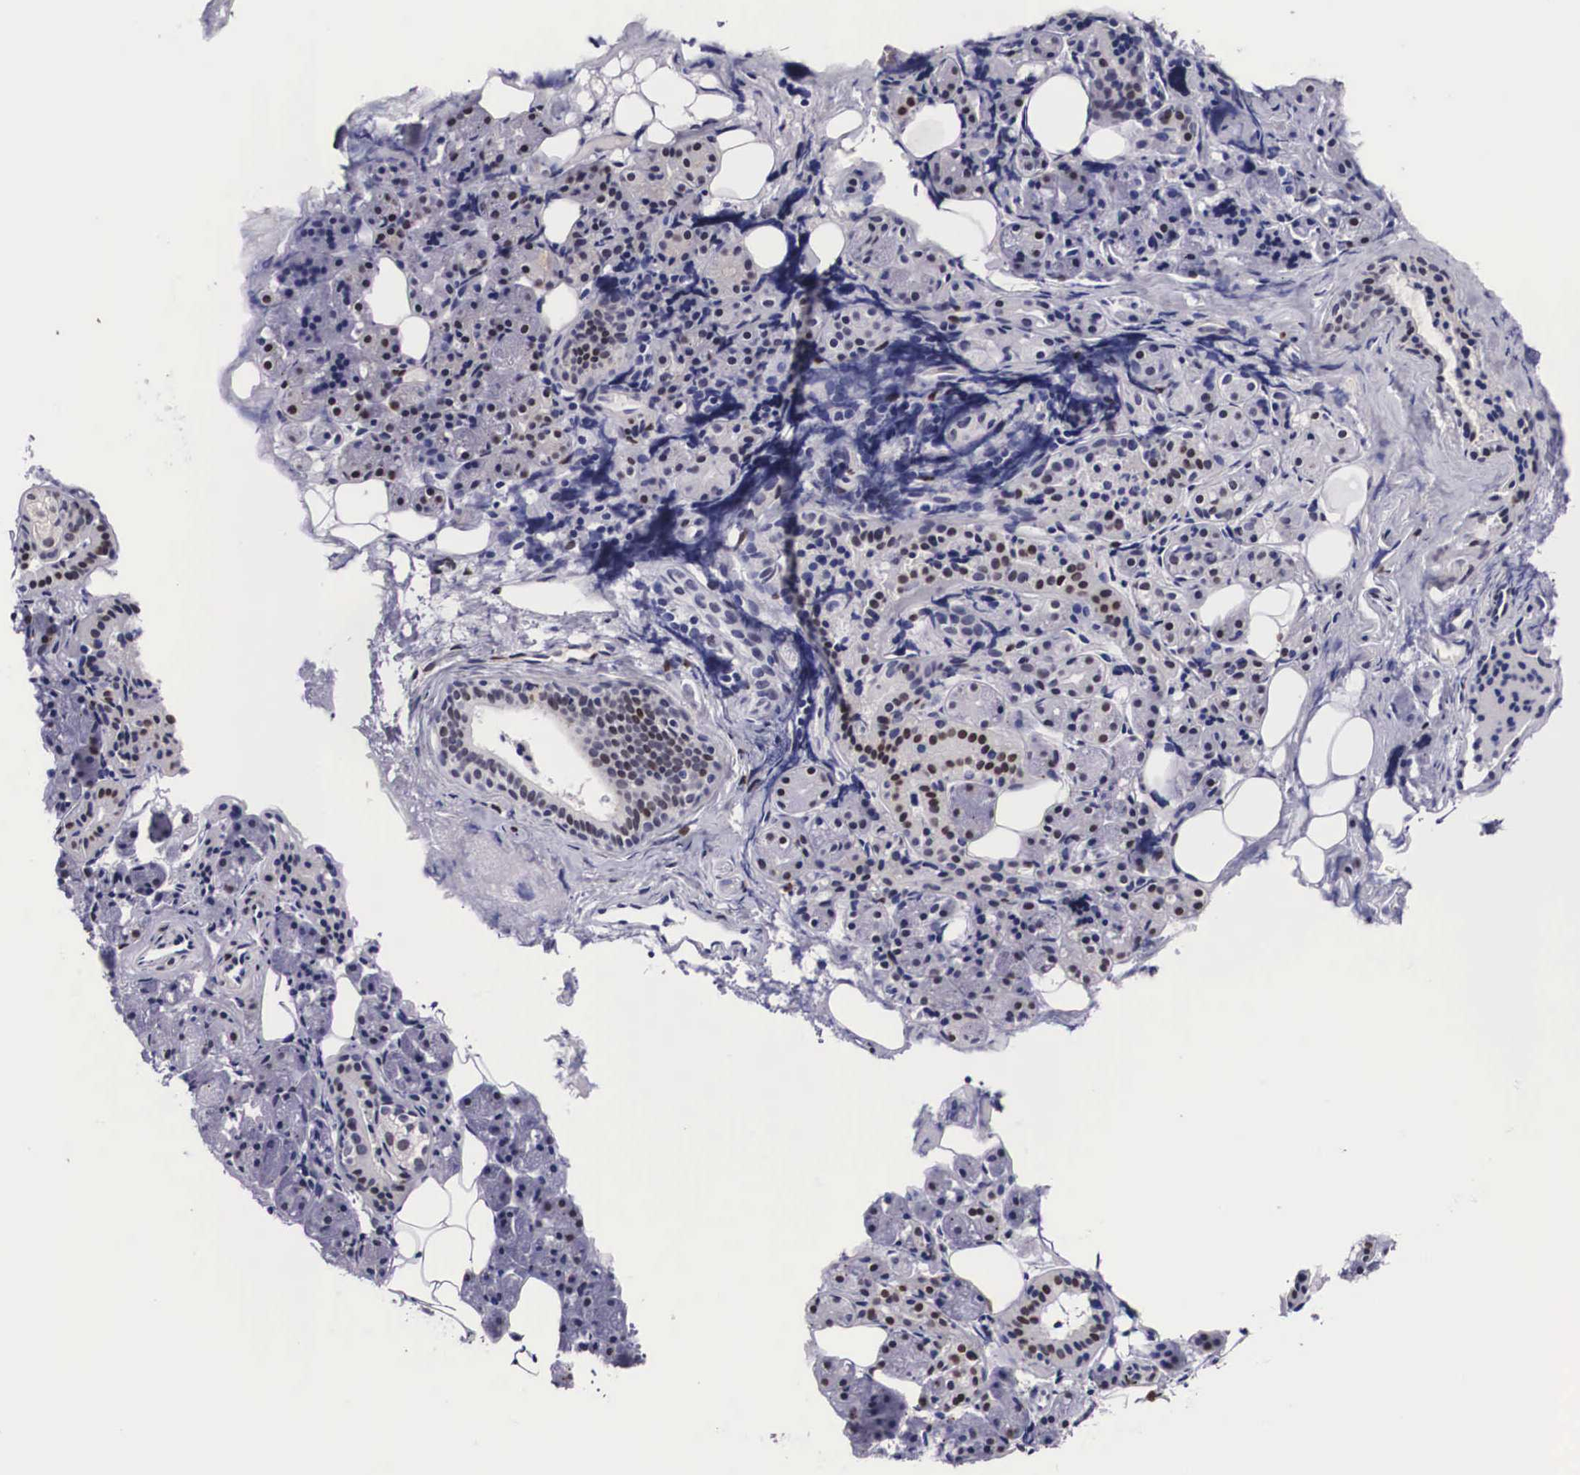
{"staining": {"intensity": "moderate", "quantity": "25%-75%", "location": "nuclear"}, "tissue": "salivary gland", "cell_type": "Glandular cells", "image_type": "normal", "snomed": [{"axis": "morphology", "description": "Normal tissue, NOS"}, {"axis": "topography", "description": "Salivary gland"}], "caption": "Glandular cells demonstrate medium levels of moderate nuclear positivity in approximately 25%-75% of cells in unremarkable human salivary gland.", "gene": "KHDRBS3", "patient": {"sex": "female", "age": 55}}